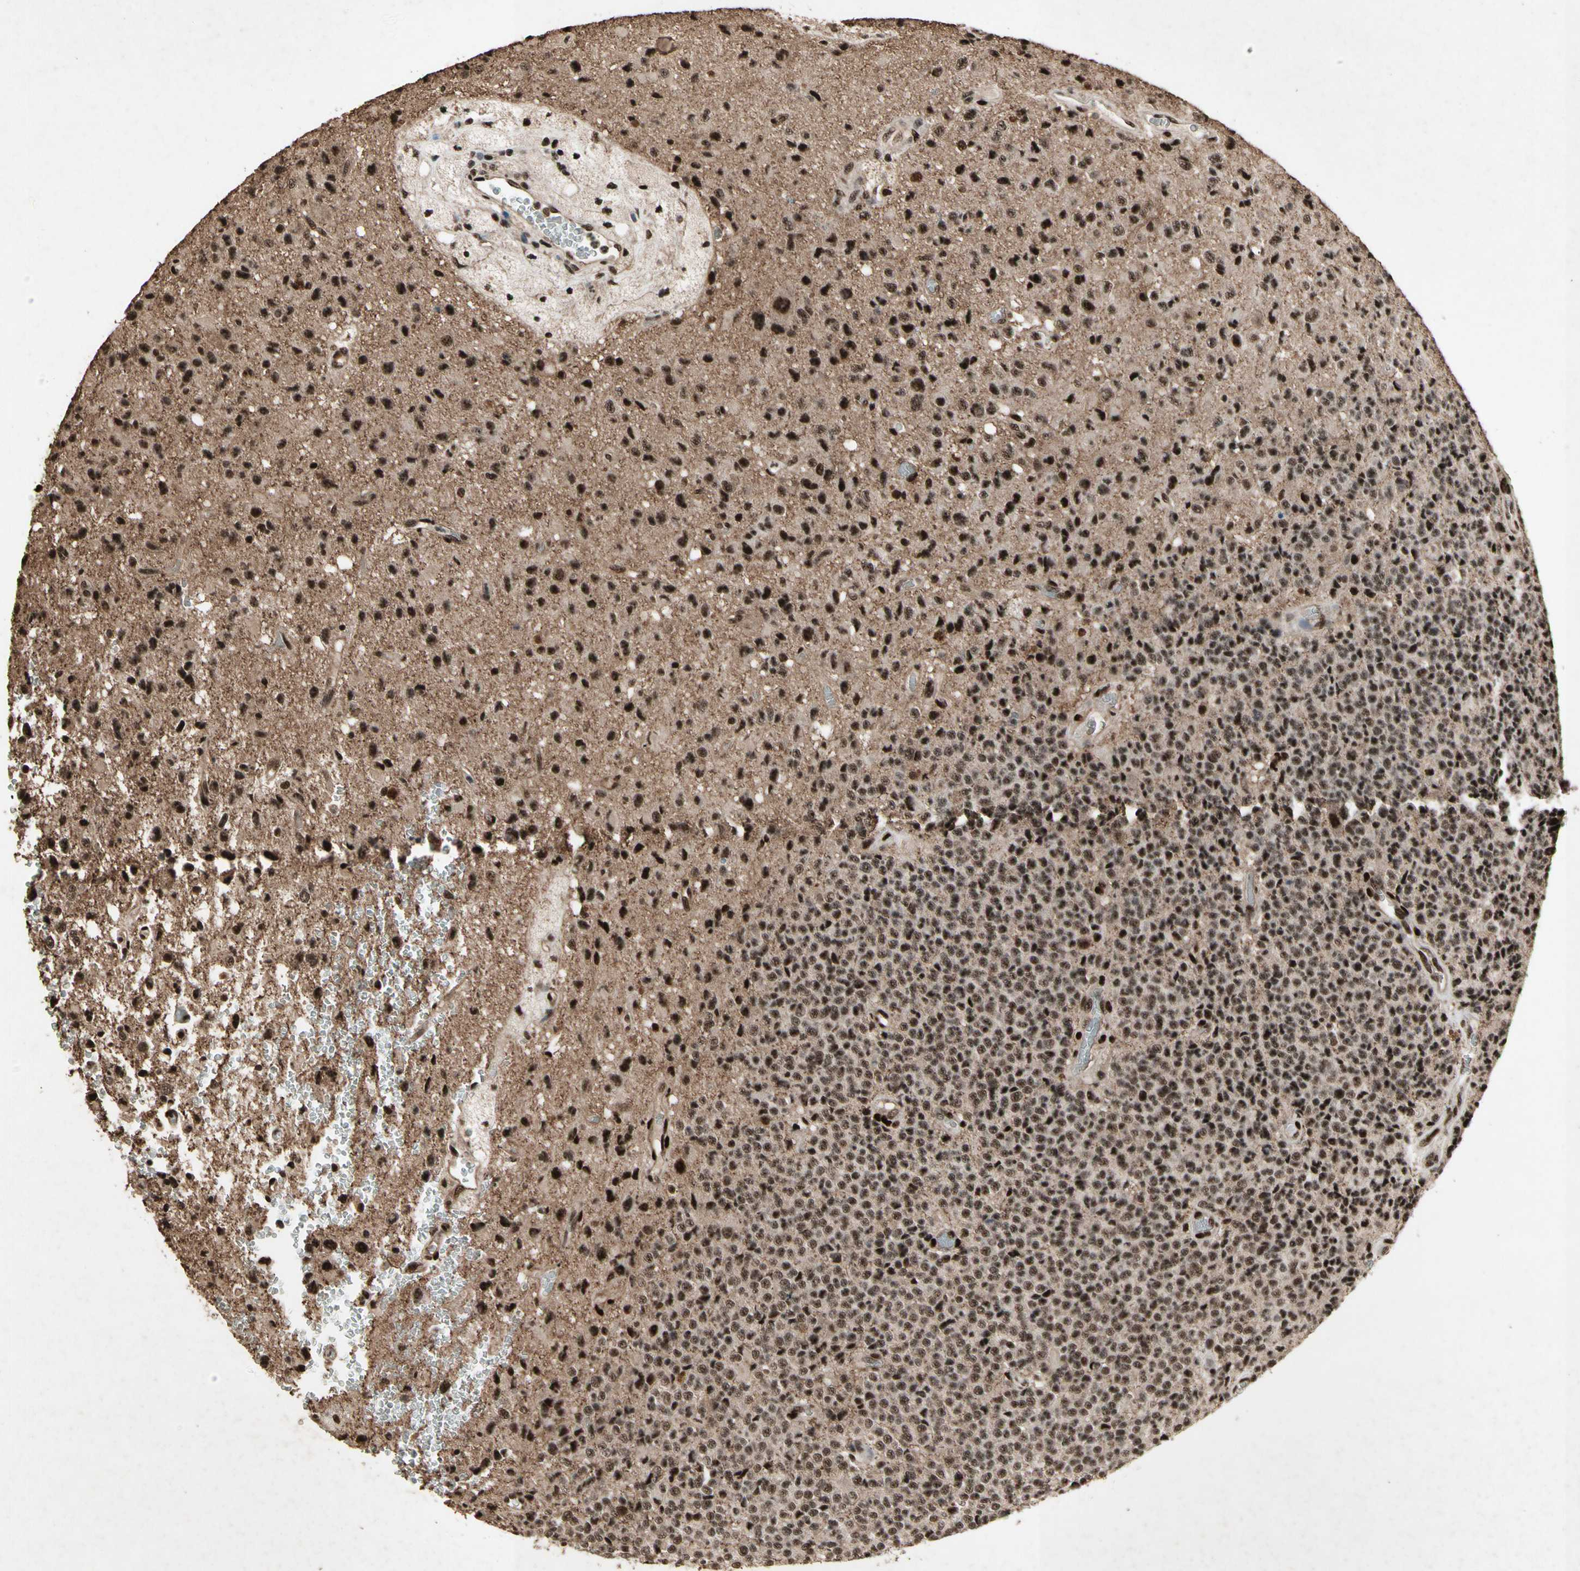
{"staining": {"intensity": "strong", "quantity": ">75%", "location": "nuclear"}, "tissue": "glioma", "cell_type": "Tumor cells", "image_type": "cancer", "snomed": [{"axis": "morphology", "description": "Glioma, malignant, High grade"}, {"axis": "topography", "description": "pancreas cauda"}], "caption": "This photomicrograph reveals IHC staining of glioma, with high strong nuclear expression in about >75% of tumor cells.", "gene": "TBX2", "patient": {"sex": "male", "age": 60}}